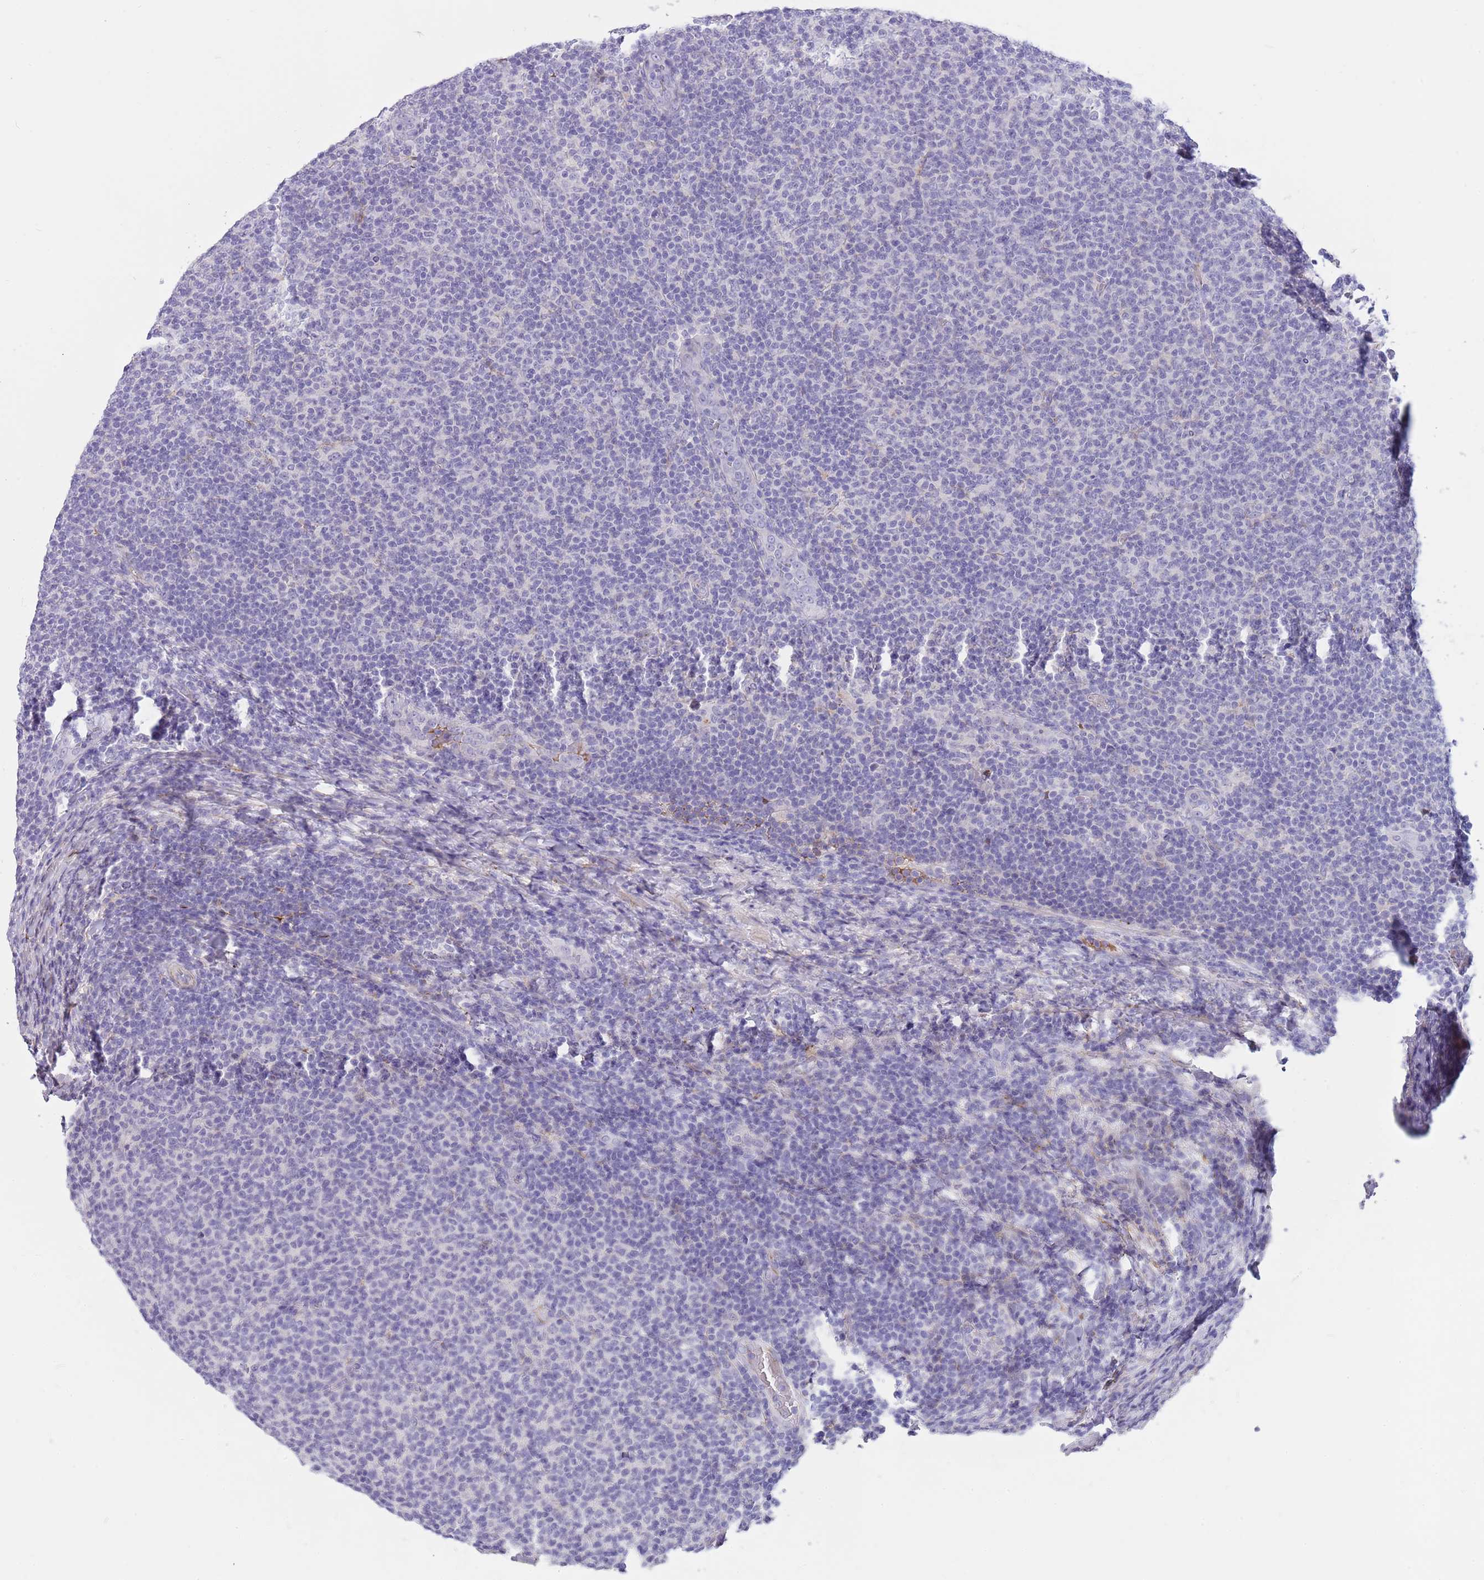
{"staining": {"intensity": "negative", "quantity": "none", "location": "none"}, "tissue": "lymphoma", "cell_type": "Tumor cells", "image_type": "cancer", "snomed": [{"axis": "morphology", "description": "Malignant lymphoma, non-Hodgkin's type, Low grade"}, {"axis": "topography", "description": "Lymph node"}], "caption": "Tumor cells are negative for brown protein staining in lymphoma.", "gene": "LEPROTL1", "patient": {"sex": "male", "age": 66}}